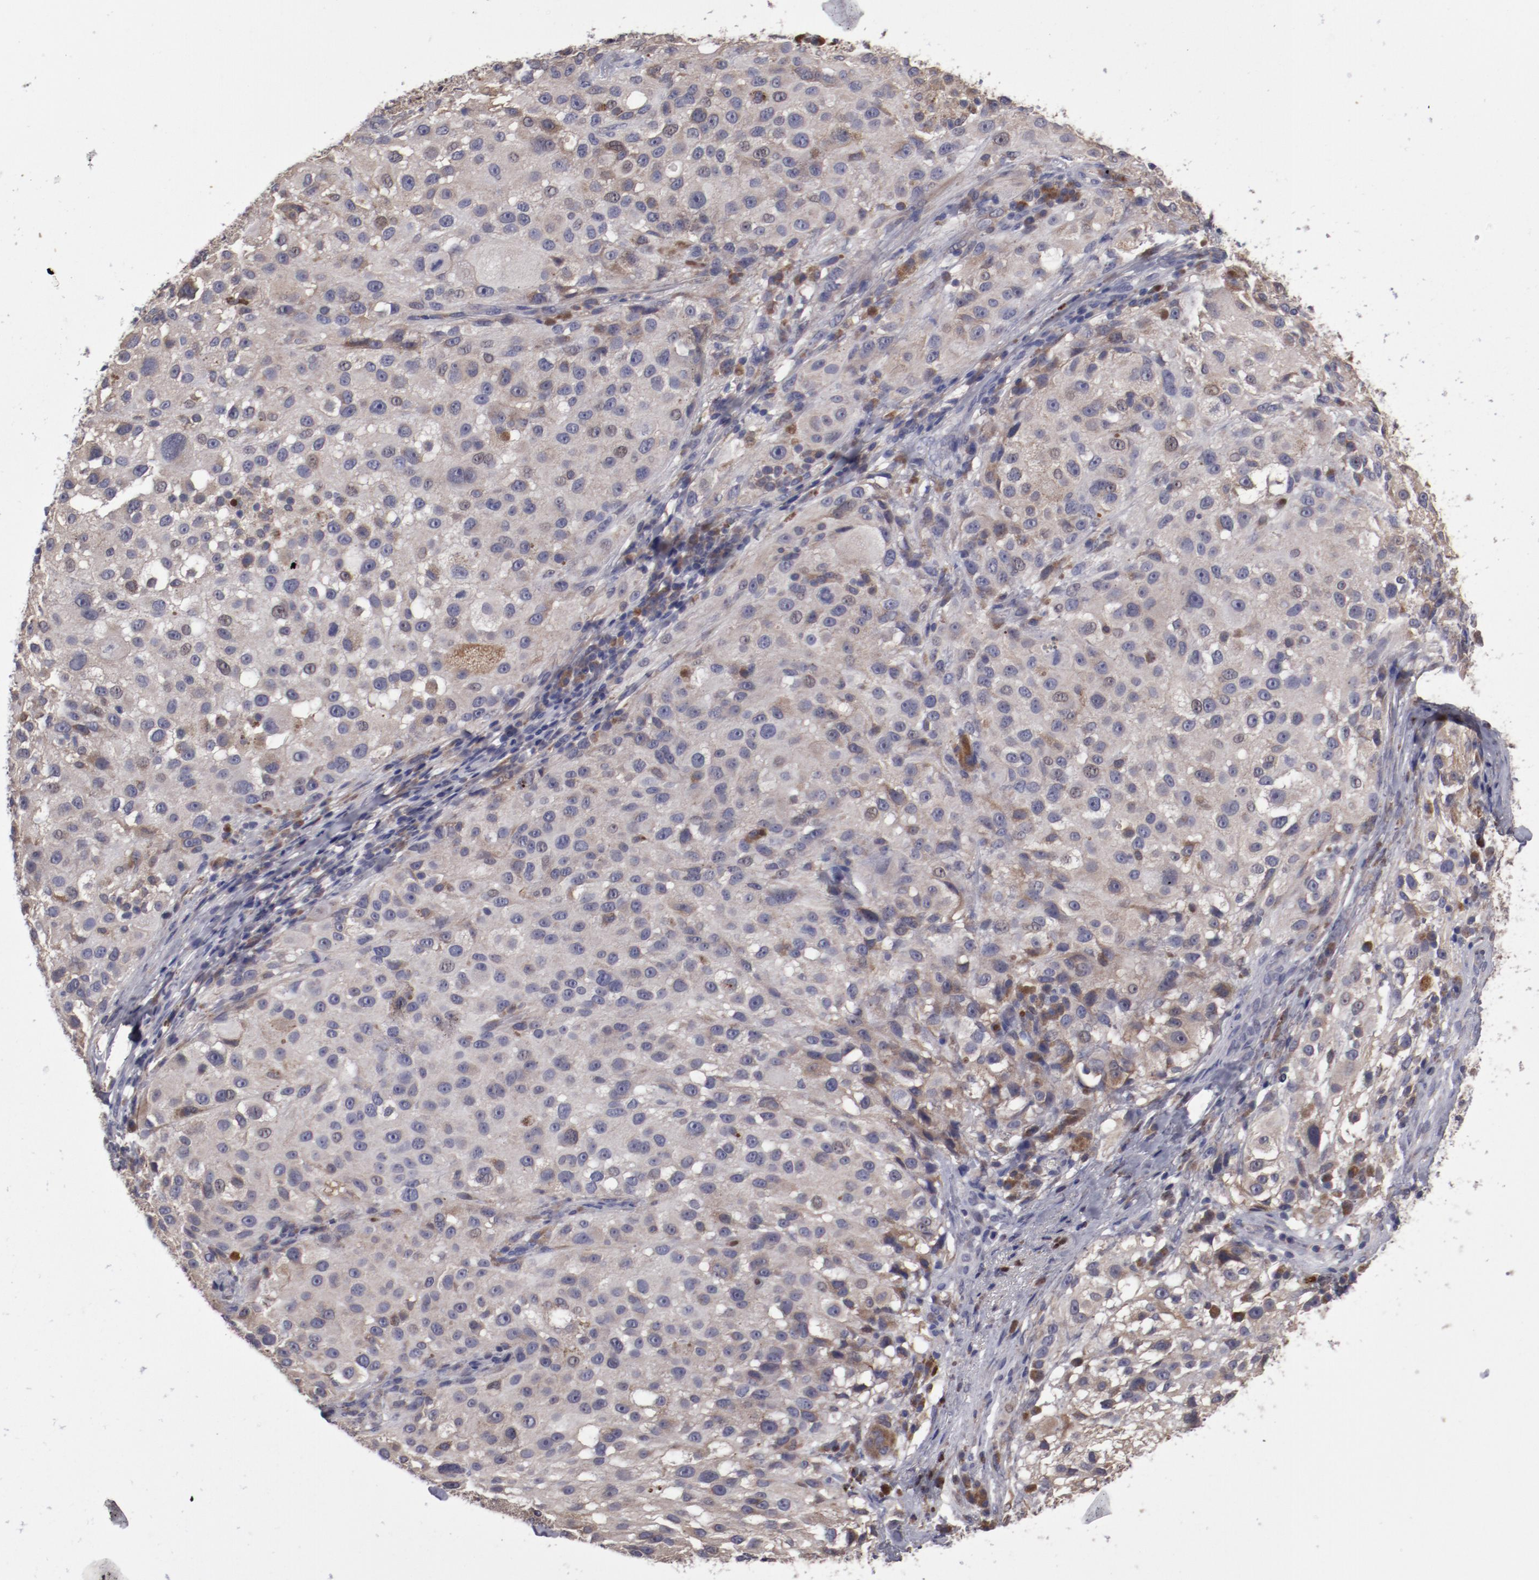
{"staining": {"intensity": "weak", "quantity": ">75%", "location": "cytoplasmic/membranous"}, "tissue": "melanoma", "cell_type": "Tumor cells", "image_type": "cancer", "snomed": [{"axis": "morphology", "description": "Necrosis, NOS"}, {"axis": "morphology", "description": "Malignant melanoma, NOS"}, {"axis": "topography", "description": "Skin"}], "caption": "High-power microscopy captured an IHC image of malignant melanoma, revealing weak cytoplasmic/membranous positivity in approximately >75% of tumor cells. The staining was performed using DAB, with brown indicating positive protein expression. Nuclei are stained blue with hematoxylin.", "gene": "IL12A", "patient": {"sex": "female", "age": 87}}